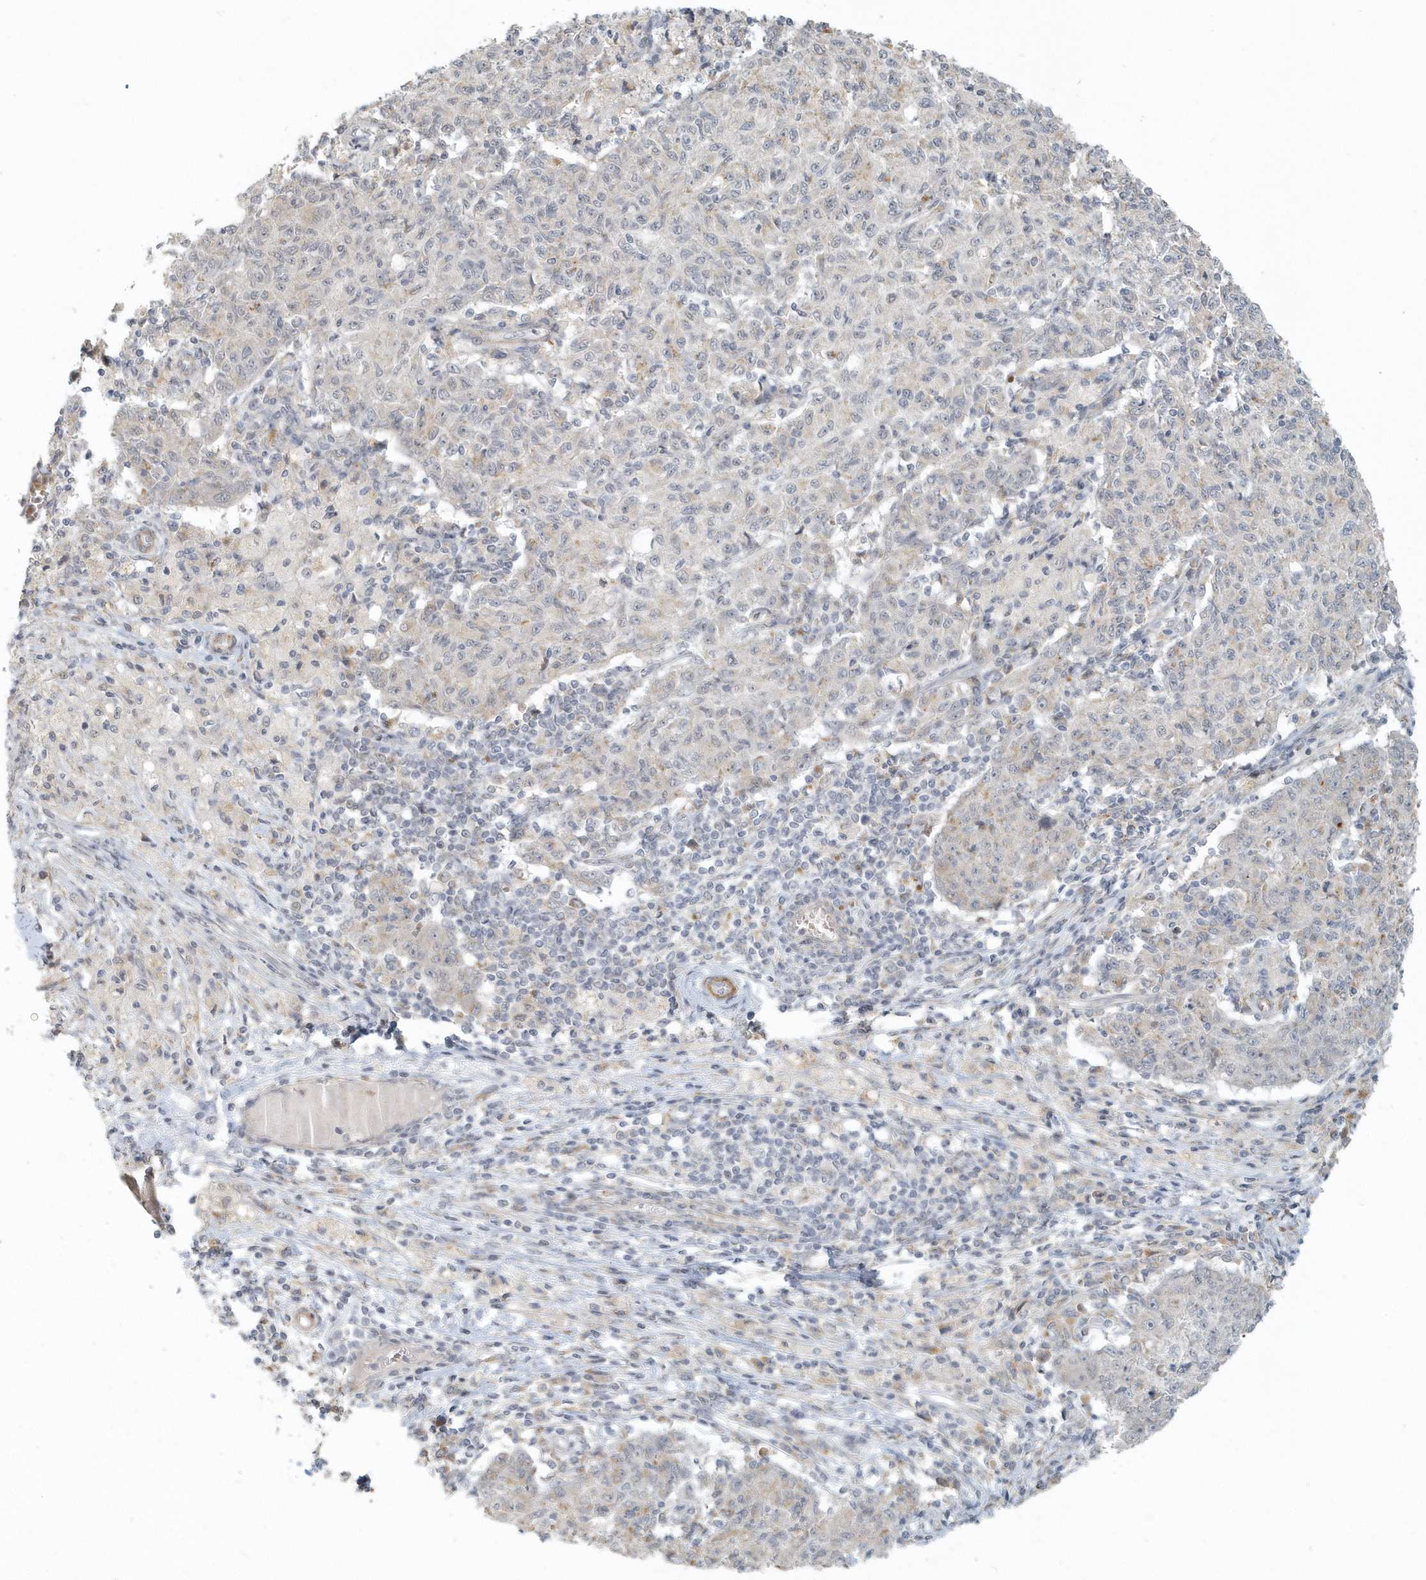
{"staining": {"intensity": "negative", "quantity": "none", "location": "none"}, "tissue": "ovarian cancer", "cell_type": "Tumor cells", "image_type": "cancer", "snomed": [{"axis": "morphology", "description": "Carcinoma, endometroid"}, {"axis": "topography", "description": "Ovary"}], "caption": "DAB immunohistochemical staining of human ovarian cancer (endometroid carcinoma) shows no significant staining in tumor cells. (DAB immunohistochemistry with hematoxylin counter stain).", "gene": "NAPB", "patient": {"sex": "female", "age": 42}}